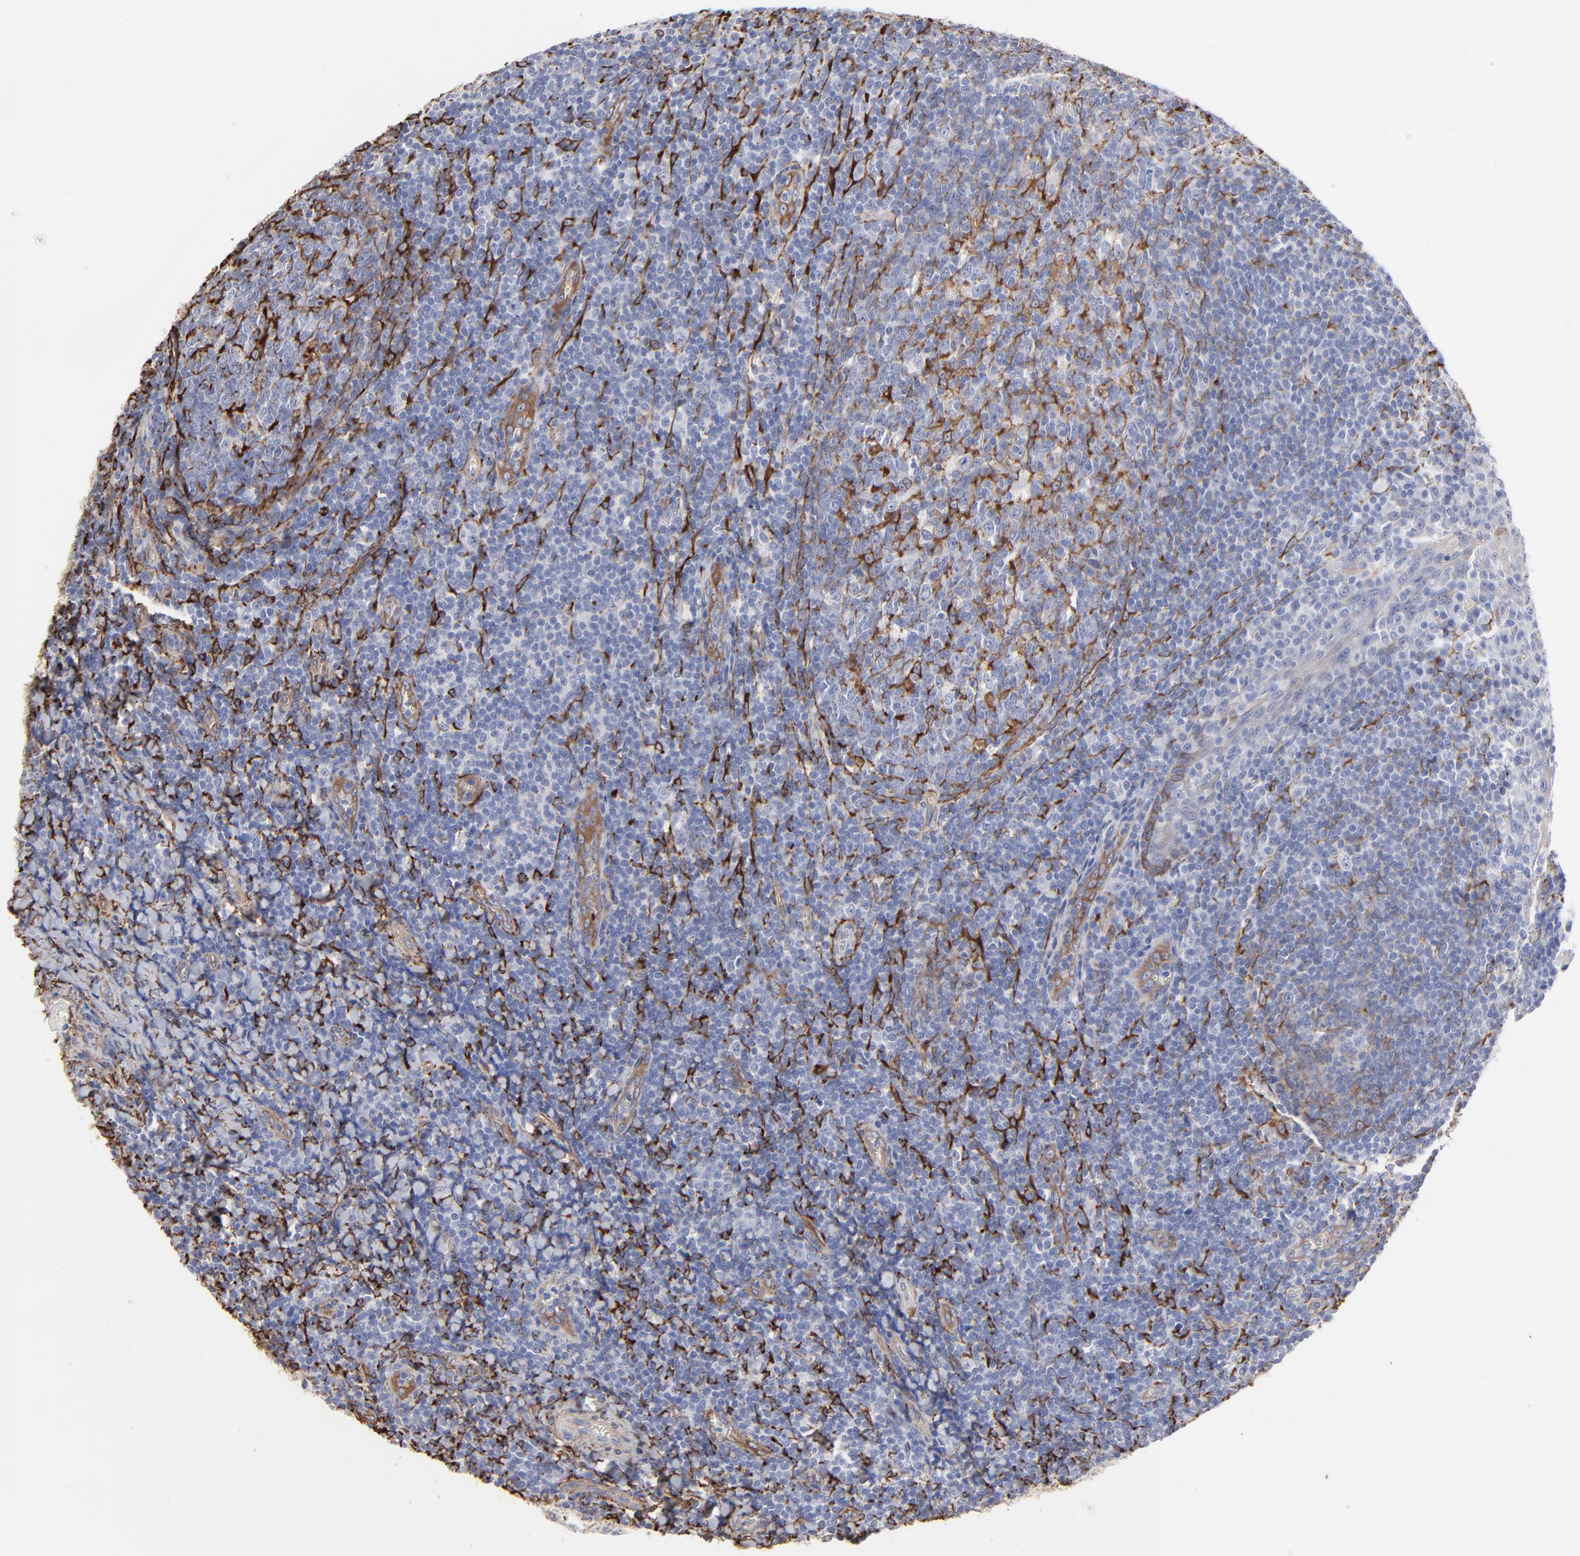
{"staining": {"intensity": "negative", "quantity": "none", "location": "none"}, "tissue": "tonsil", "cell_type": "Germinal center cells", "image_type": "normal", "snomed": [{"axis": "morphology", "description": "Normal tissue, NOS"}, {"axis": "topography", "description": "Tonsil"}], "caption": "IHC of unremarkable tonsil reveals no positivity in germinal center cells. The staining is performed using DAB (3,3'-diaminobenzidine) brown chromogen with nuclei counter-stained in using hematoxylin.", "gene": "CILP", "patient": {"sex": "male", "age": 31}}